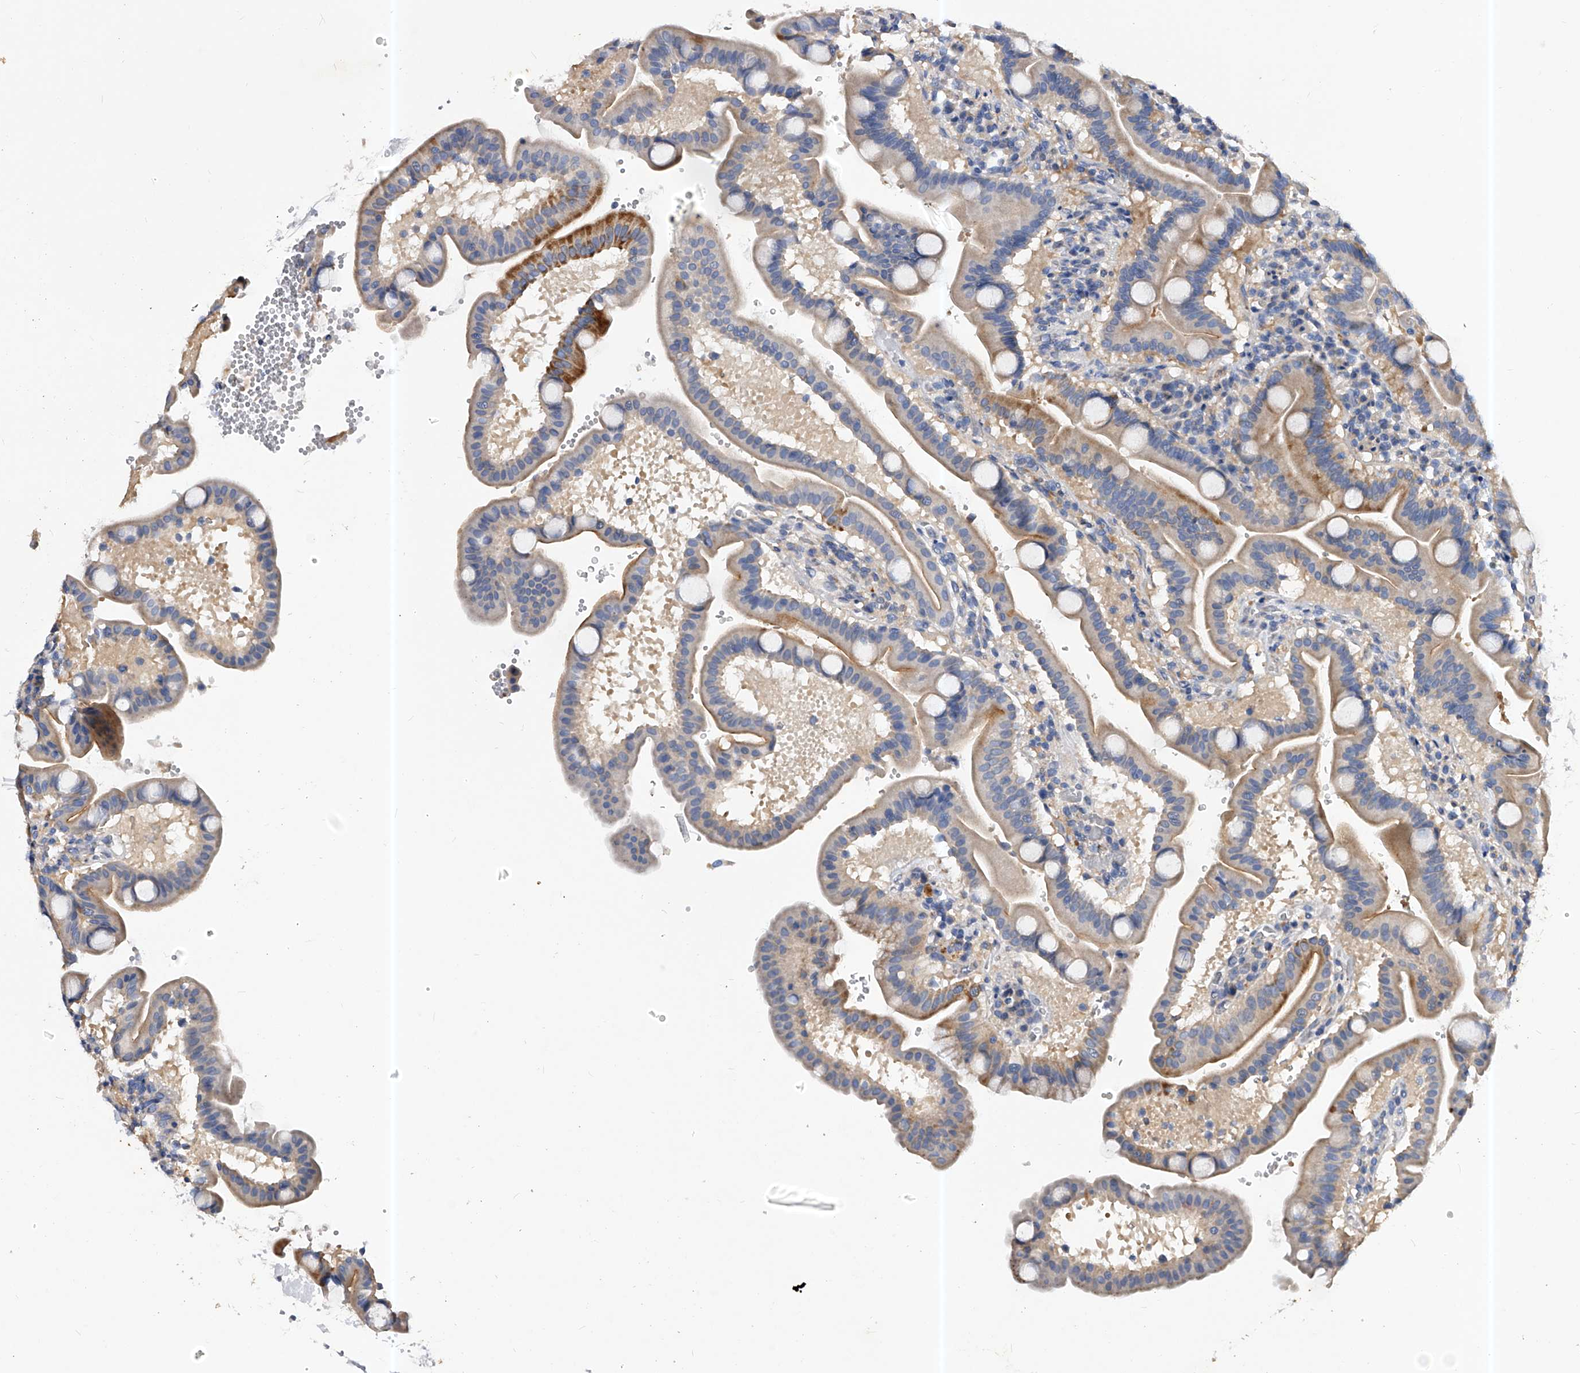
{"staining": {"intensity": "moderate", "quantity": "<25%", "location": "cytoplasmic/membranous"}, "tissue": "duodenum", "cell_type": "Glandular cells", "image_type": "normal", "snomed": [{"axis": "morphology", "description": "Normal tissue, NOS"}, {"axis": "topography", "description": "Duodenum"}], "caption": "High-magnification brightfield microscopy of normal duodenum stained with DAB (3,3'-diaminobenzidine) (brown) and counterstained with hematoxylin (blue). glandular cells exhibit moderate cytoplasmic/membranous positivity is present in approximately<25% of cells.", "gene": "PPP5C", "patient": {"sex": "male", "age": 54}}